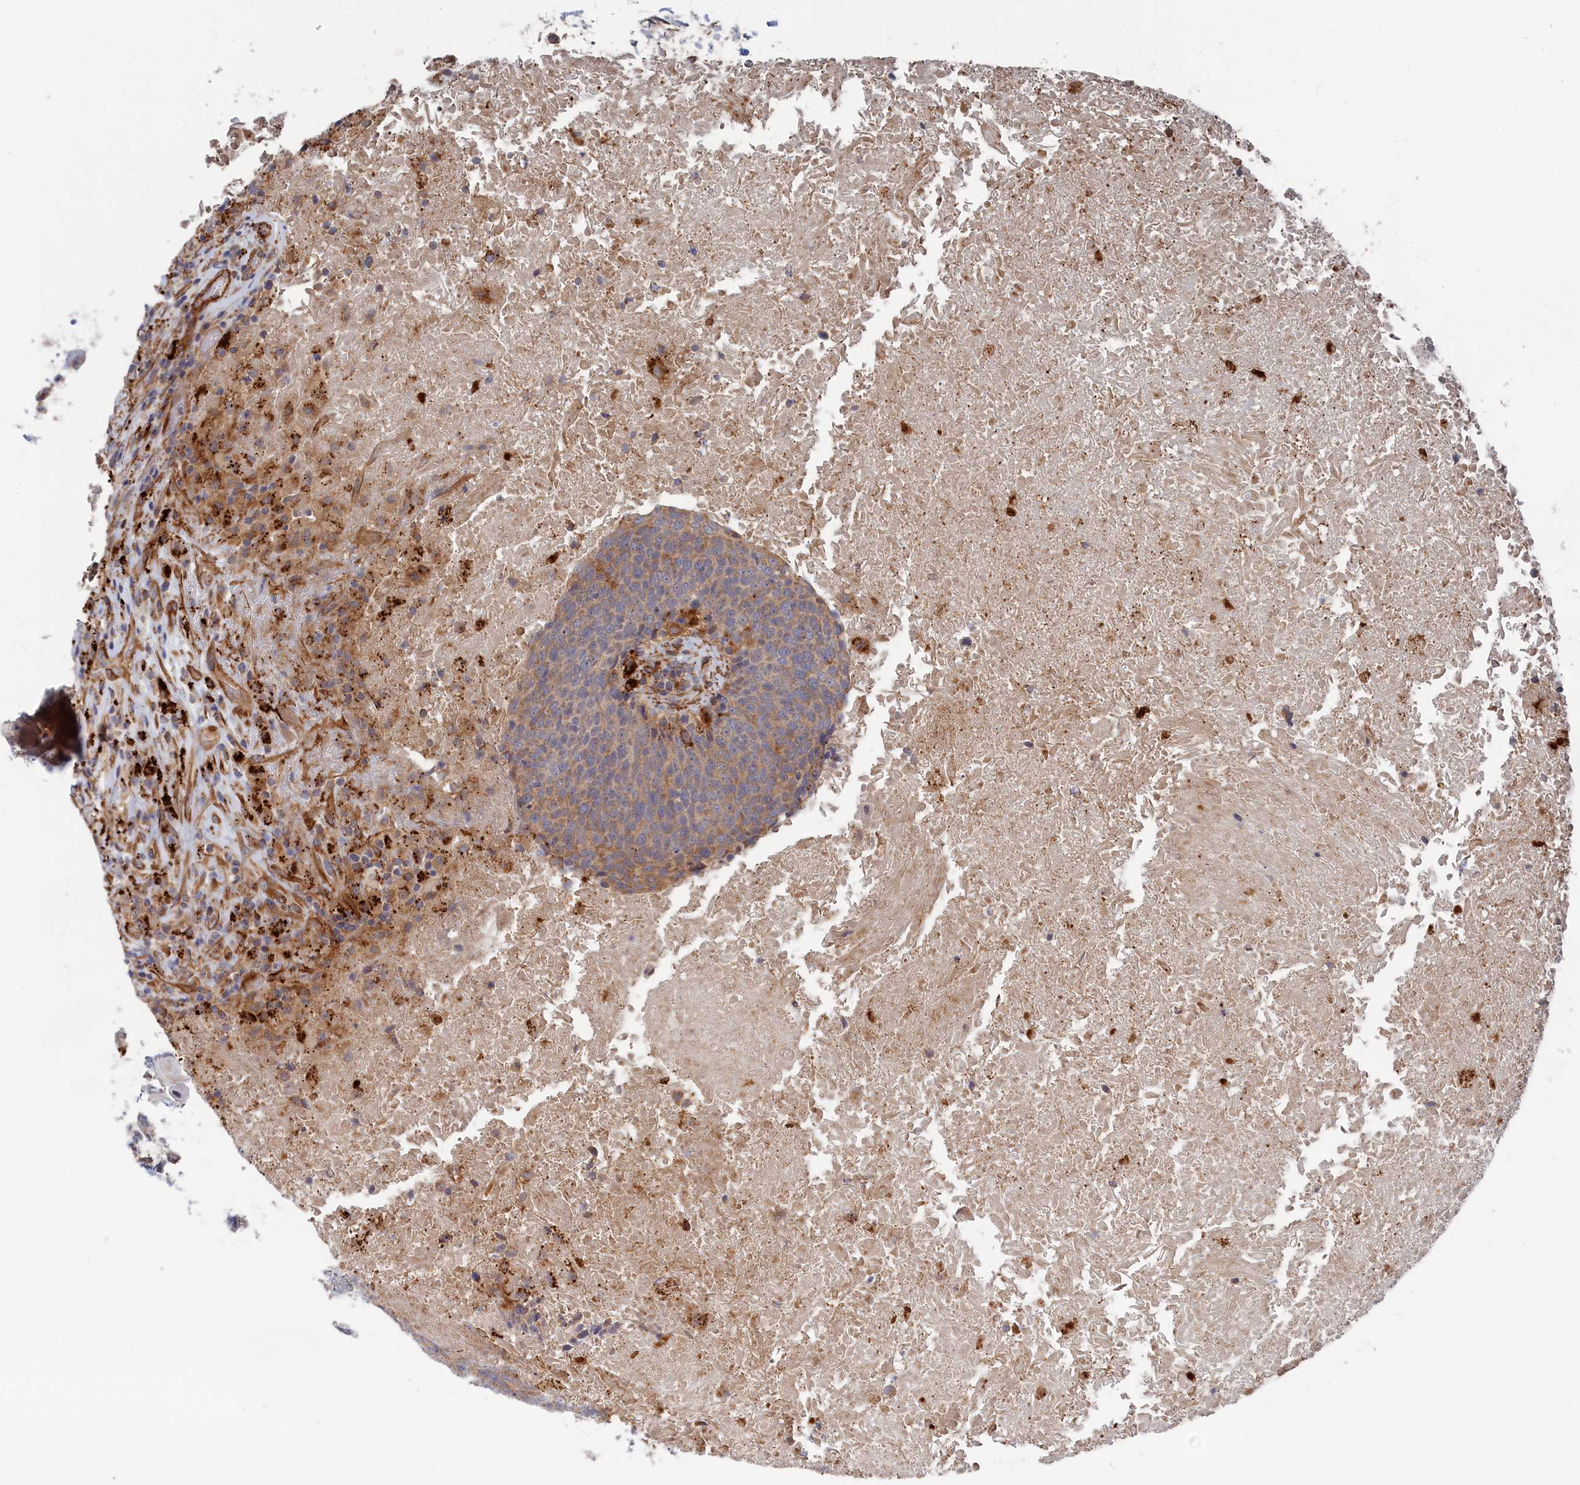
{"staining": {"intensity": "weak", "quantity": "25%-75%", "location": "cytoplasmic/membranous"}, "tissue": "head and neck cancer", "cell_type": "Tumor cells", "image_type": "cancer", "snomed": [{"axis": "morphology", "description": "Squamous cell carcinoma, NOS"}, {"axis": "morphology", "description": "Squamous cell carcinoma, metastatic, NOS"}, {"axis": "topography", "description": "Lymph node"}, {"axis": "topography", "description": "Head-Neck"}], "caption": "Immunohistochemistry (IHC) staining of head and neck squamous cell carcinoma, which demonstrates low levels of weak cytoplasmic/membranous positivity in about 25%-75% of tumor cells indicating weak cytoplasmic/membranous protein staining. The staining was performed using DAB (3,3'-diaminobenzidine) (brown) for protein detection and nuclei were counterstained in hematoxylin (blue).", "gene": "FILIP1L", "patient": {"sex": "male", "age": 62}}